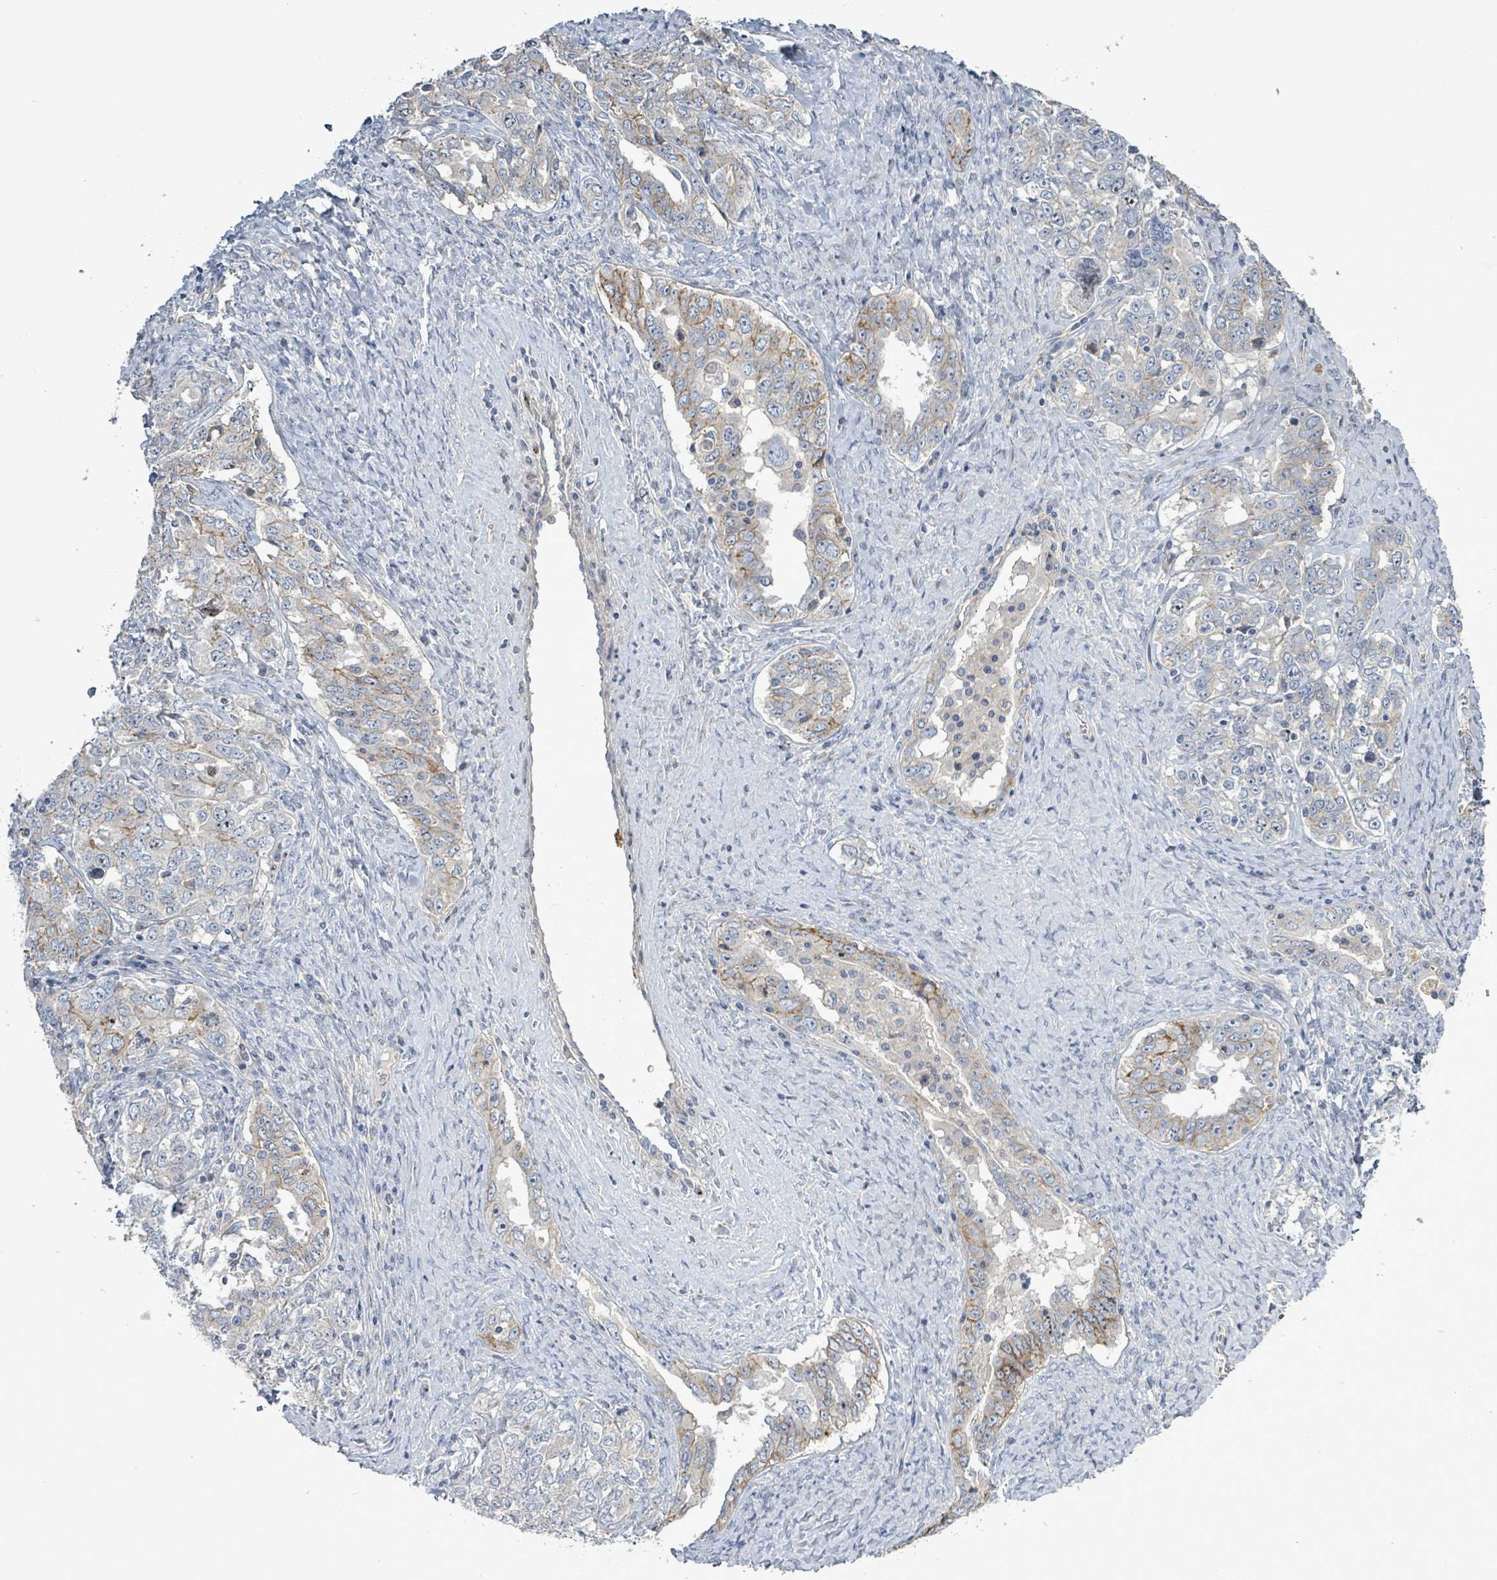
{"staining": {"intensity": "moderate", "quantity": "<25%", "location": "cytoplasmic/membranous"}, "tissue": "ovarian cancer", "cell_type": "Tumor cells", "image_type": "cancer", "snomed": [{"axis": "morphology", "description": "Carcinoma, endometroid"}, {"axis": "topography", "description": "Ovary"}], "caption": "A brown stain shows moderate cytoplasmic/membranous staining of a protein in human ovarian endometroid carcinoma tumor cells. The protein is shown in brown color, while the nuclei are stained blue.", "gene": "KRAS", "patient": {"sex": "female", "age": 62}}